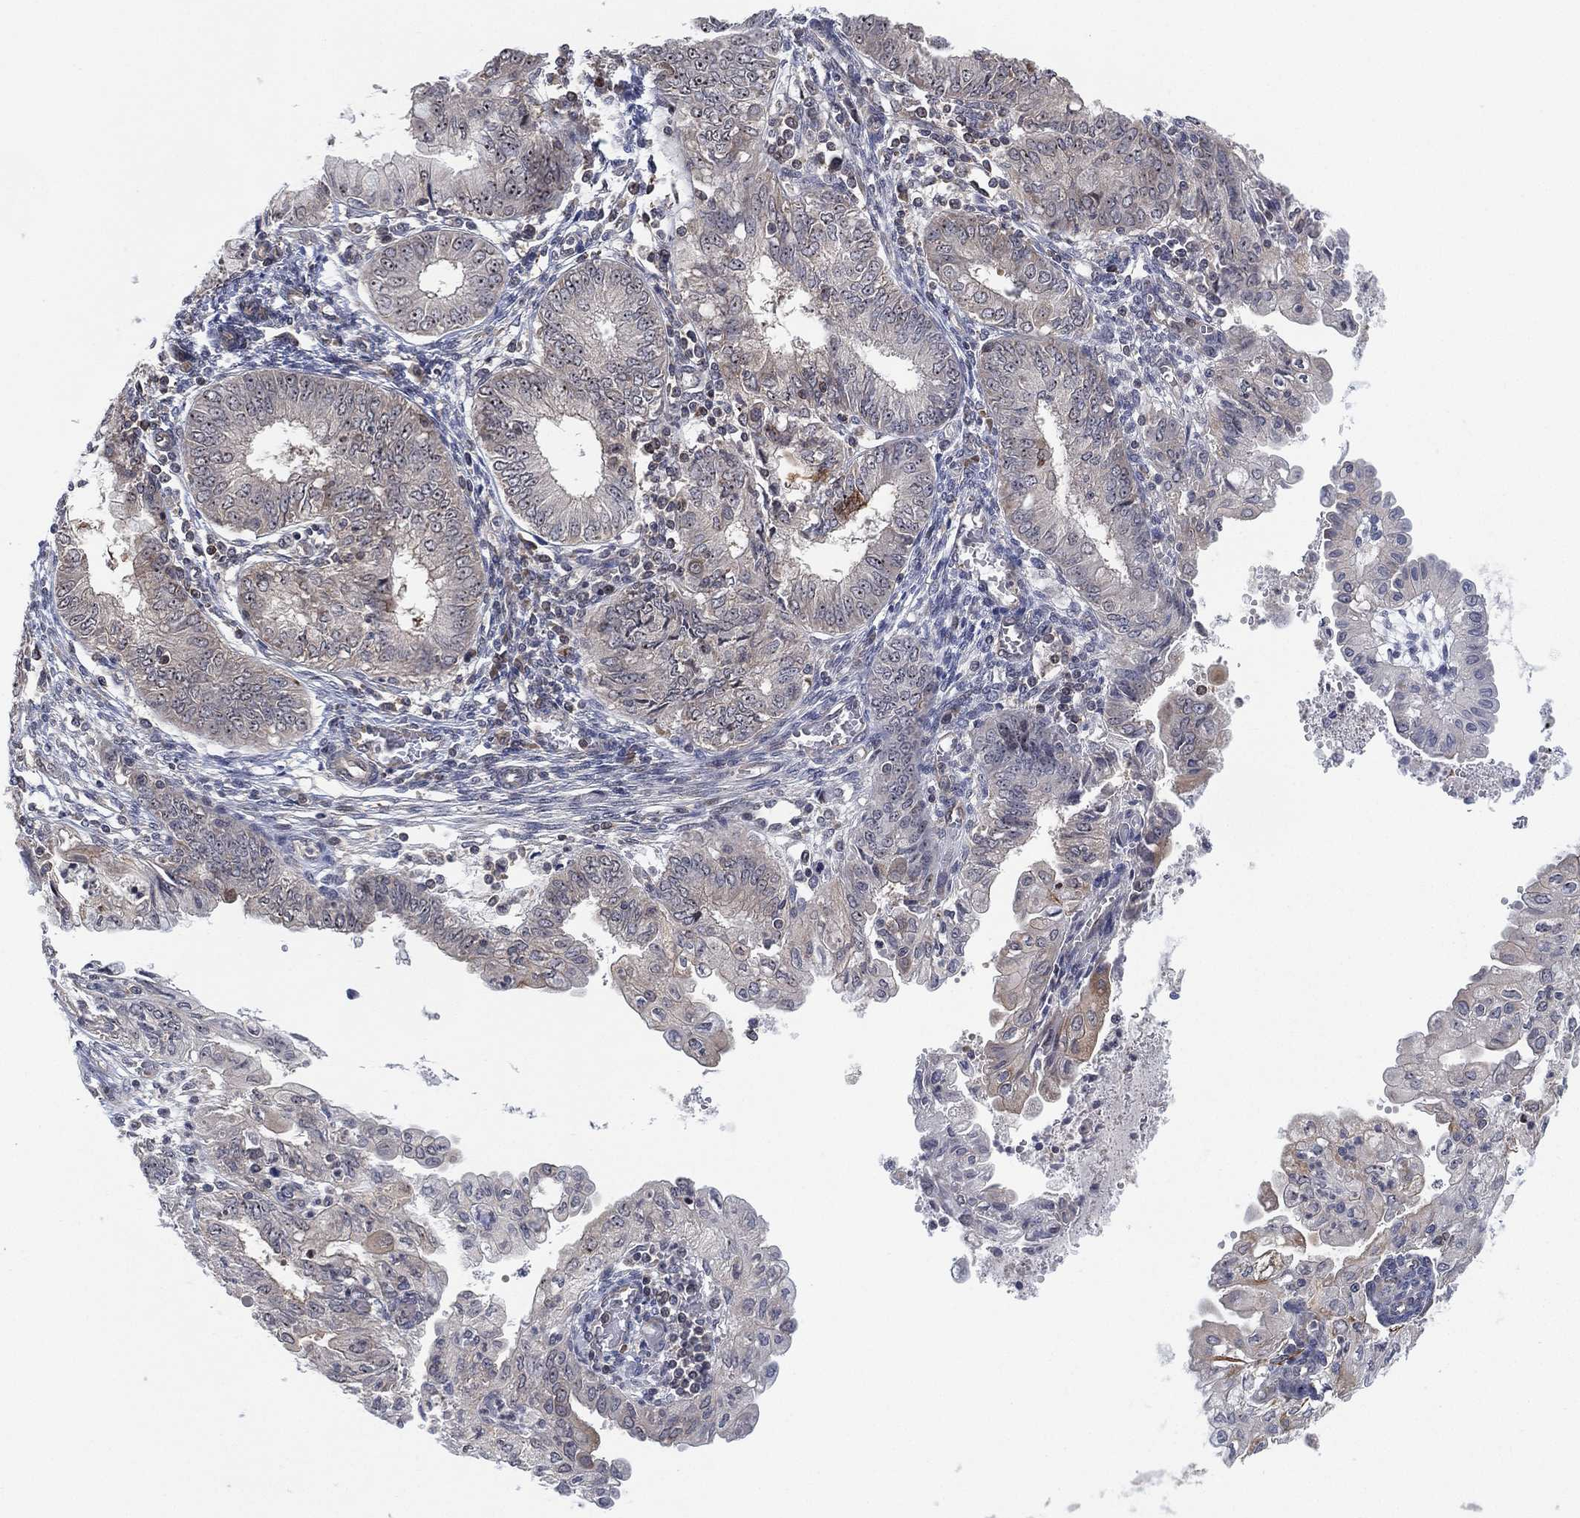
{"staining": {"intensity": "negative", "quantity": "none", "location": "none"}, "tissue": "endometrial cancer", "cell_type": "Tumor cells", "image_type": "cancer", "snomed": [{"axis": "morphology", "description": "Adenocarcinoma, NOS"}, {"axis": "topography", "description": "Endometrium"}], "caption": "There is no significant expression in tumor cells of endometrial adenocarcinoma.", "gene": "TMCO1", "patient": {"sex": "female", "age": 68}}